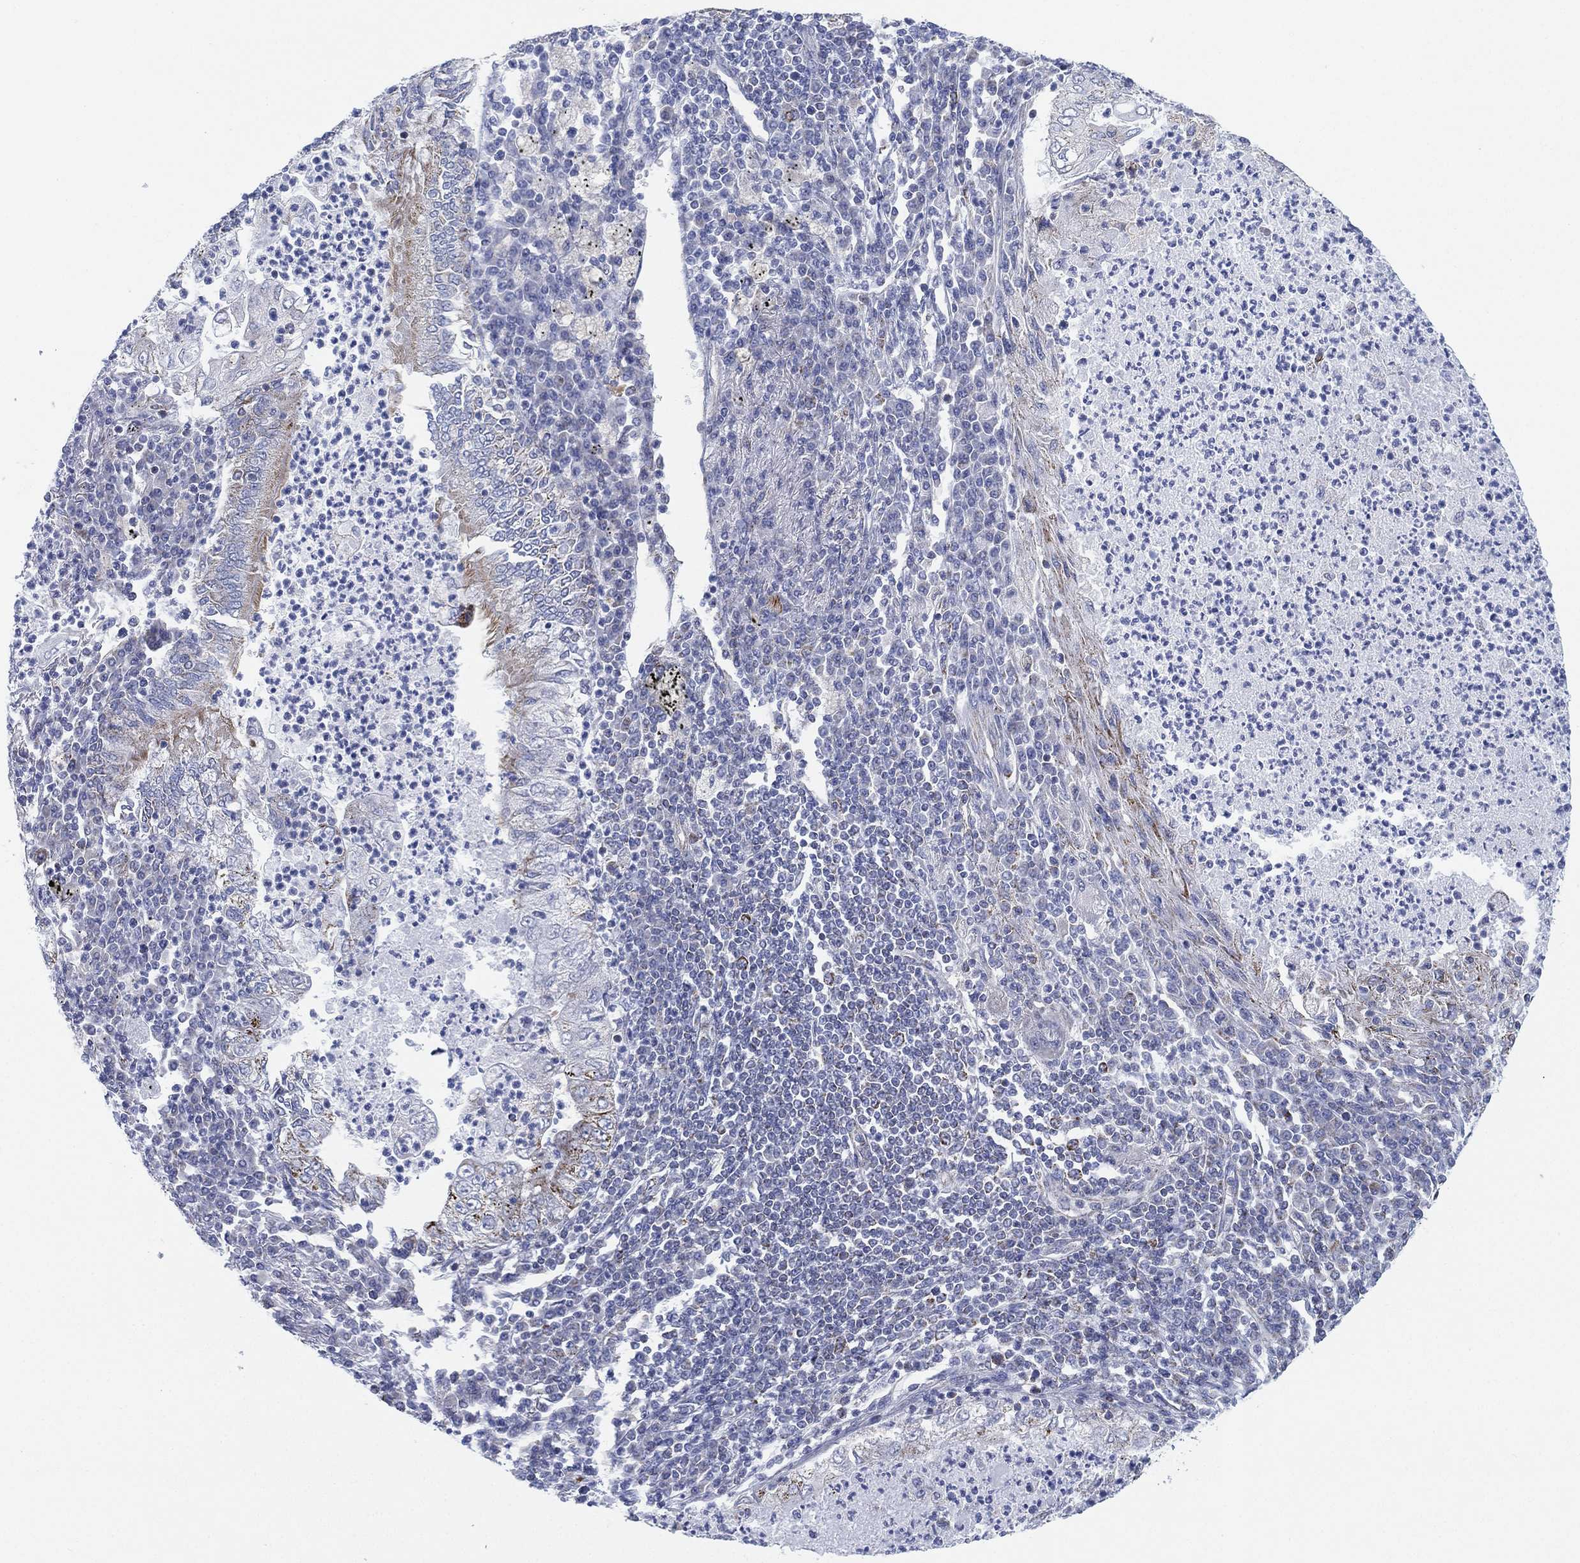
{"staining": {"intensity": "moderate", "quantity": "<25%", "location": "cytoplasmic/membranous"}, "tissue": "lung cancer", "cell_type": "Tumor cells", "image_type": "cancer", "snomed": [{"axis": "morphology", "description": "Adenocarcinoma, NOS"}, {"axis": "topography", "description": "Lung"}], "caption": "Approximately <25% of tumor cells in adenocarcinoma (lung) demonstrate moderate cytoplasmic/membranous protein staining as visualized by brown immunohistochemical staining.", "gene": "INA", "patient": {"sex": "female", "age": 73}}